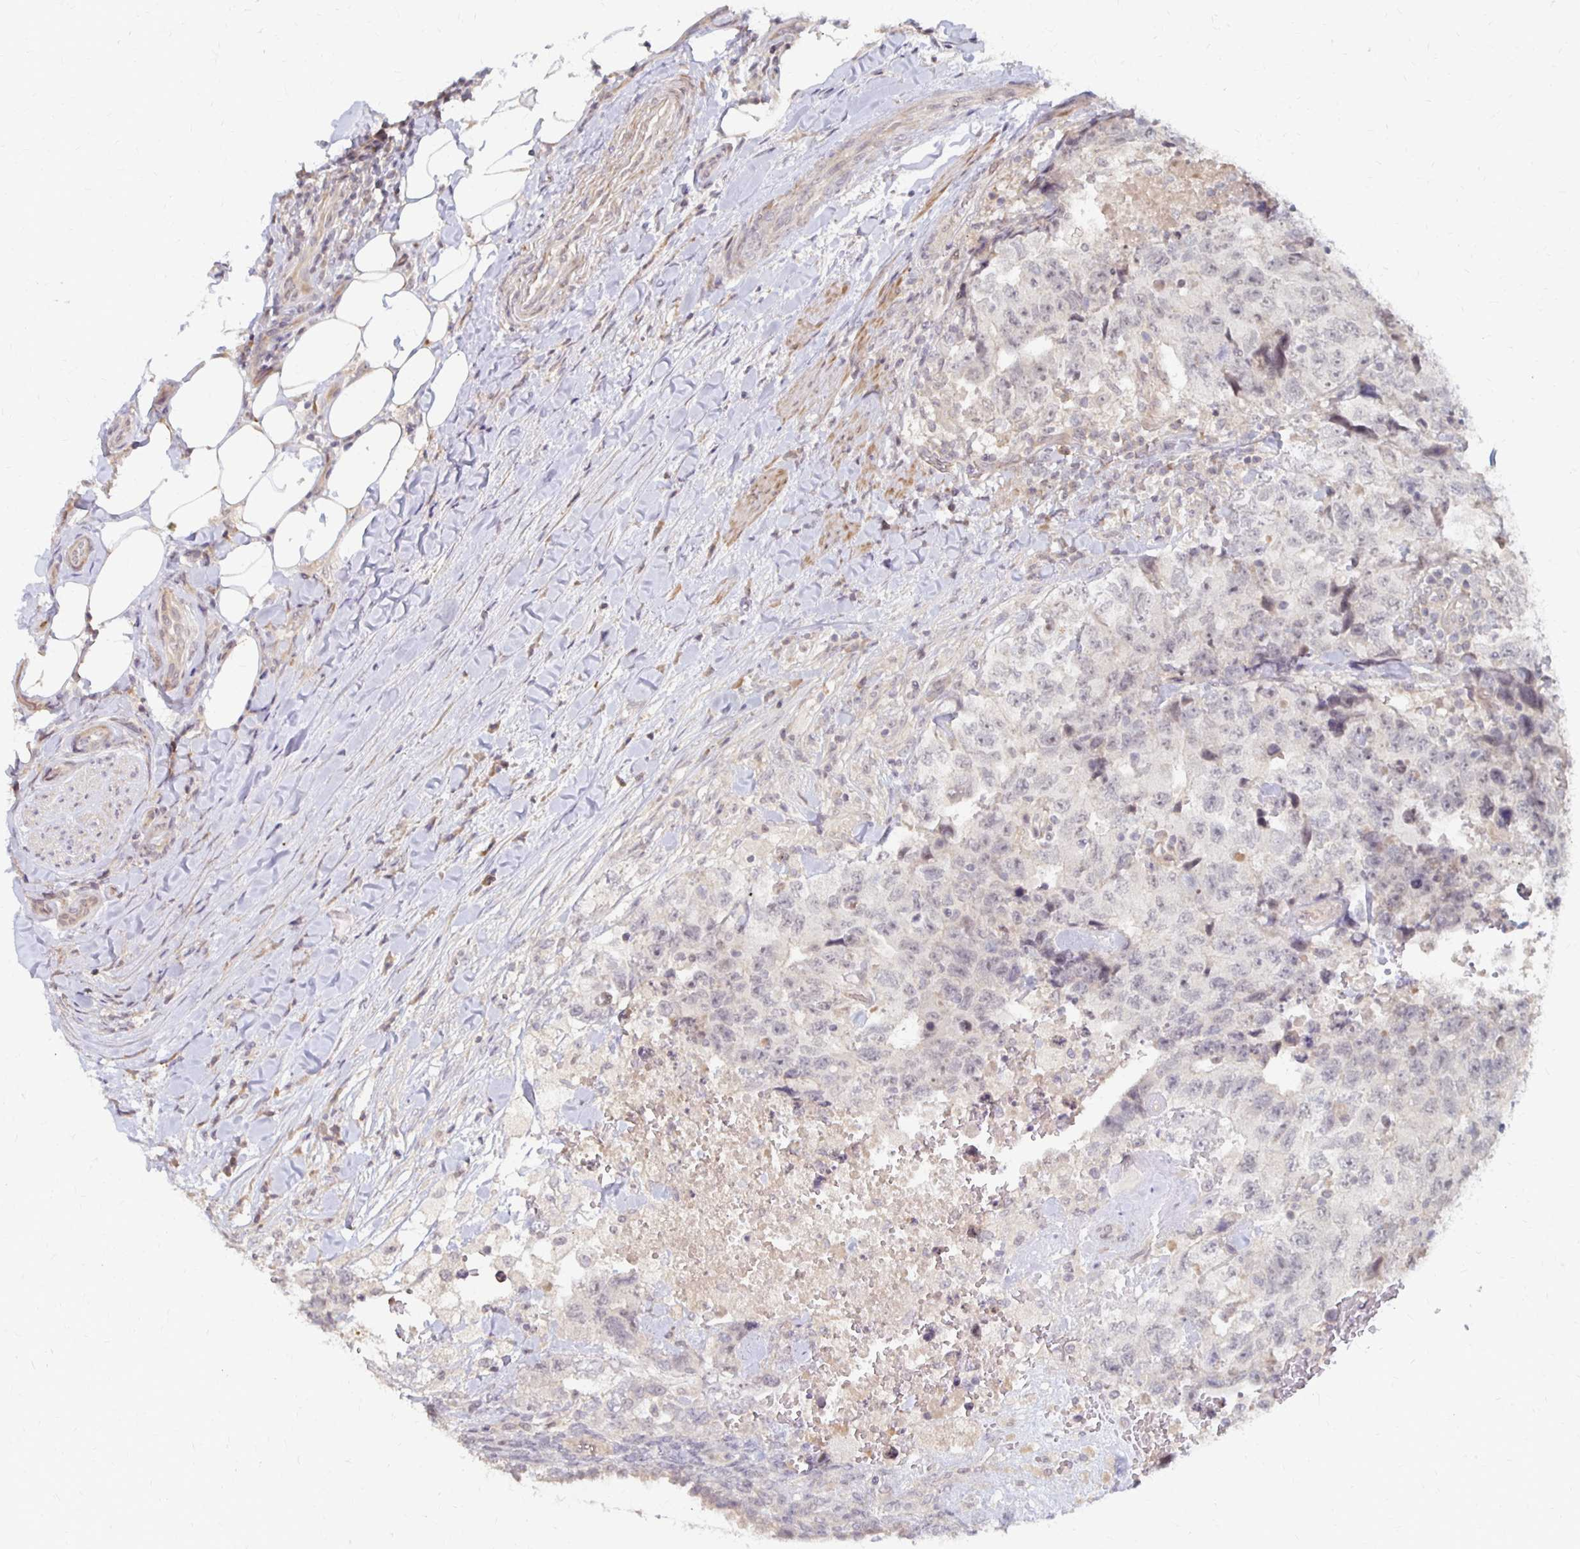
{"staining": {"intensity": "negative", "quantity": "none", "location": "none"}, "tissue": "testis cancer", "cell_type": "Tumor cells", "image_type": "cancer", "snomed": [{"axis": "morphology", "description": "Carcinoma, Embryonal, NOS"}, {"axis": "topography", "description": "Testis"}], "caption": "There is no significant staining in tumor cells of testis cancer.", "gene": "PRKCB", "patient": {"sex": "male", "age": 24}}